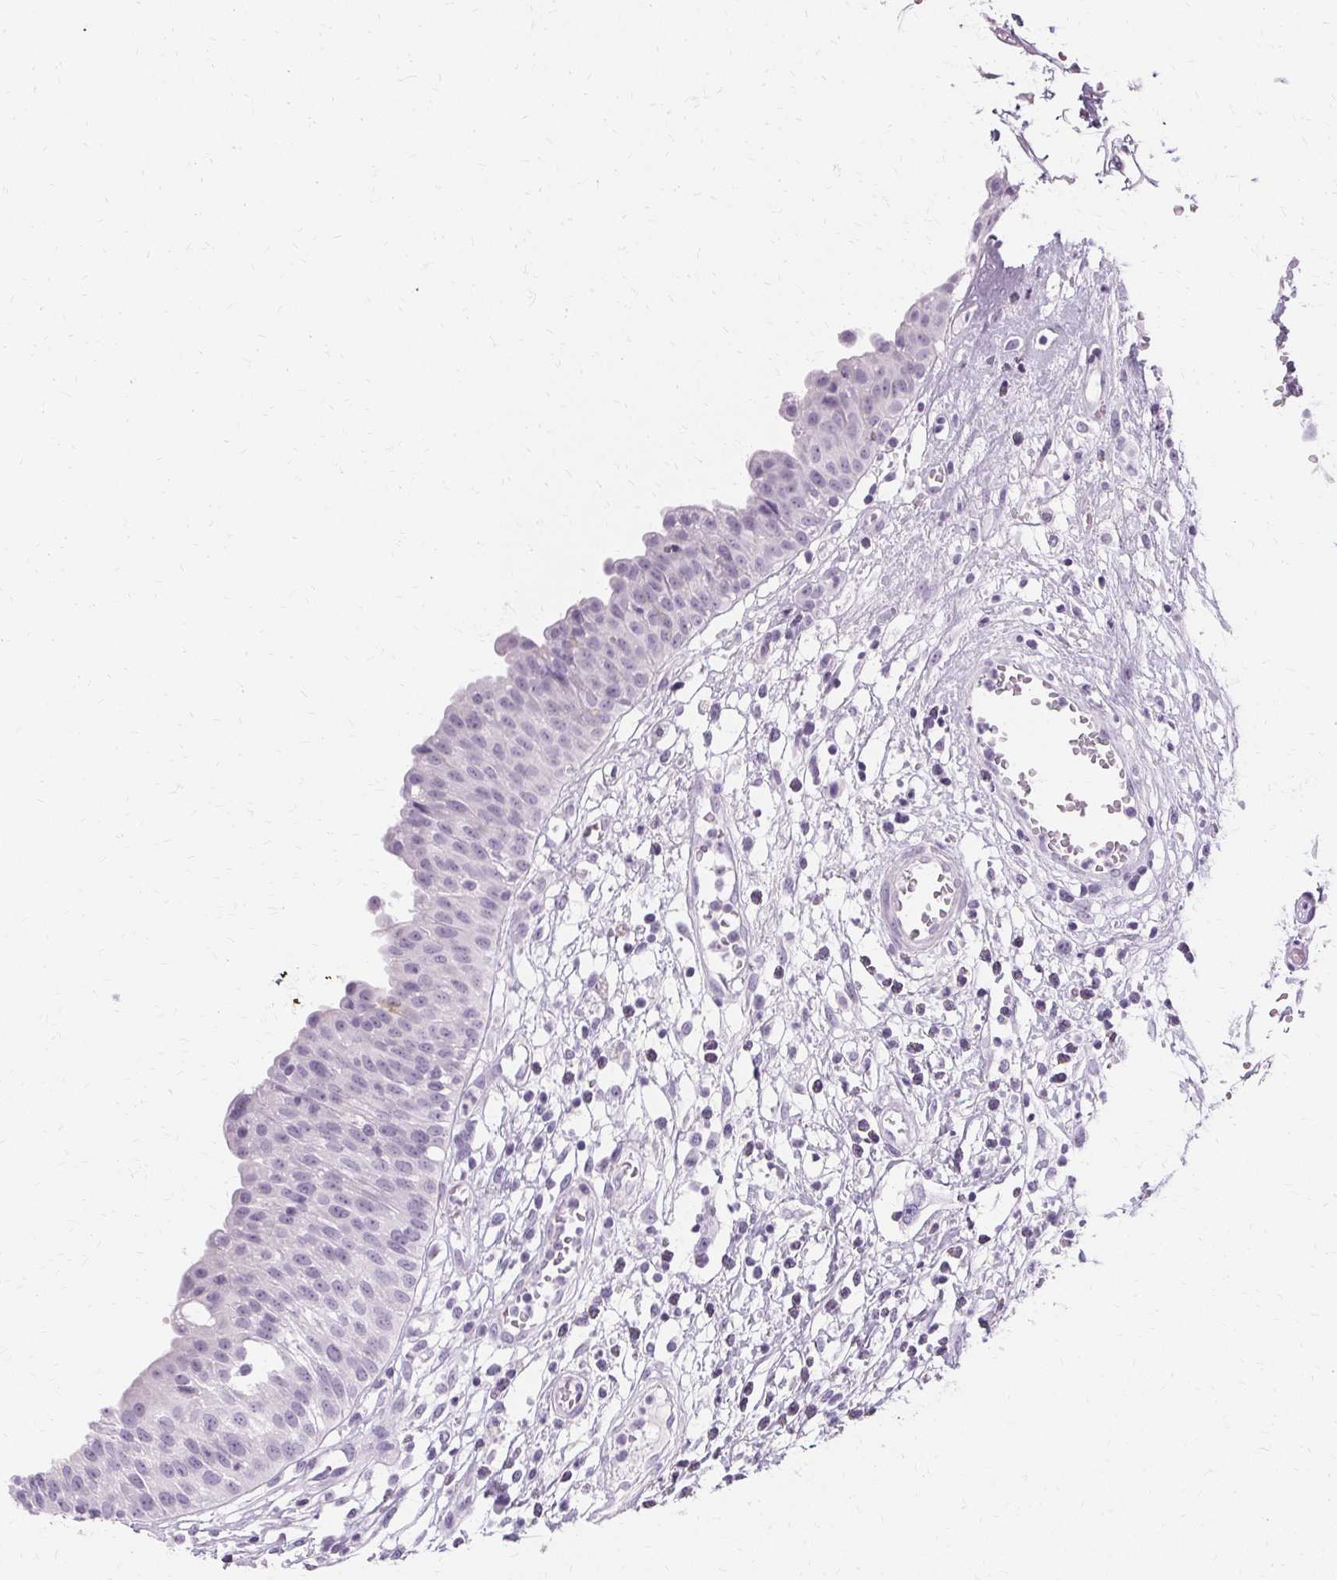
{"staining": {"intensity": "negative", "quantity": "none", "location": "none"}, "tissue": "urinary bladder", "cell_type": "Urothelial cells", "image_type": "normal", "snomed": [{"axis": "morphology", "description": "Normal tissue, NOS"}, {"axis": "topography", "description": "Urinary bladder"}], "caption": "IHC of normal urinary bladder demonstrates no positivity in urothelial cells. (Brightfield microscopy of DAB (3,3'-diaminobenzidine) immunohistochemistry at high magnification).", "gene": "KRT6A", "patient": {"sex": "male", "age": 64}}